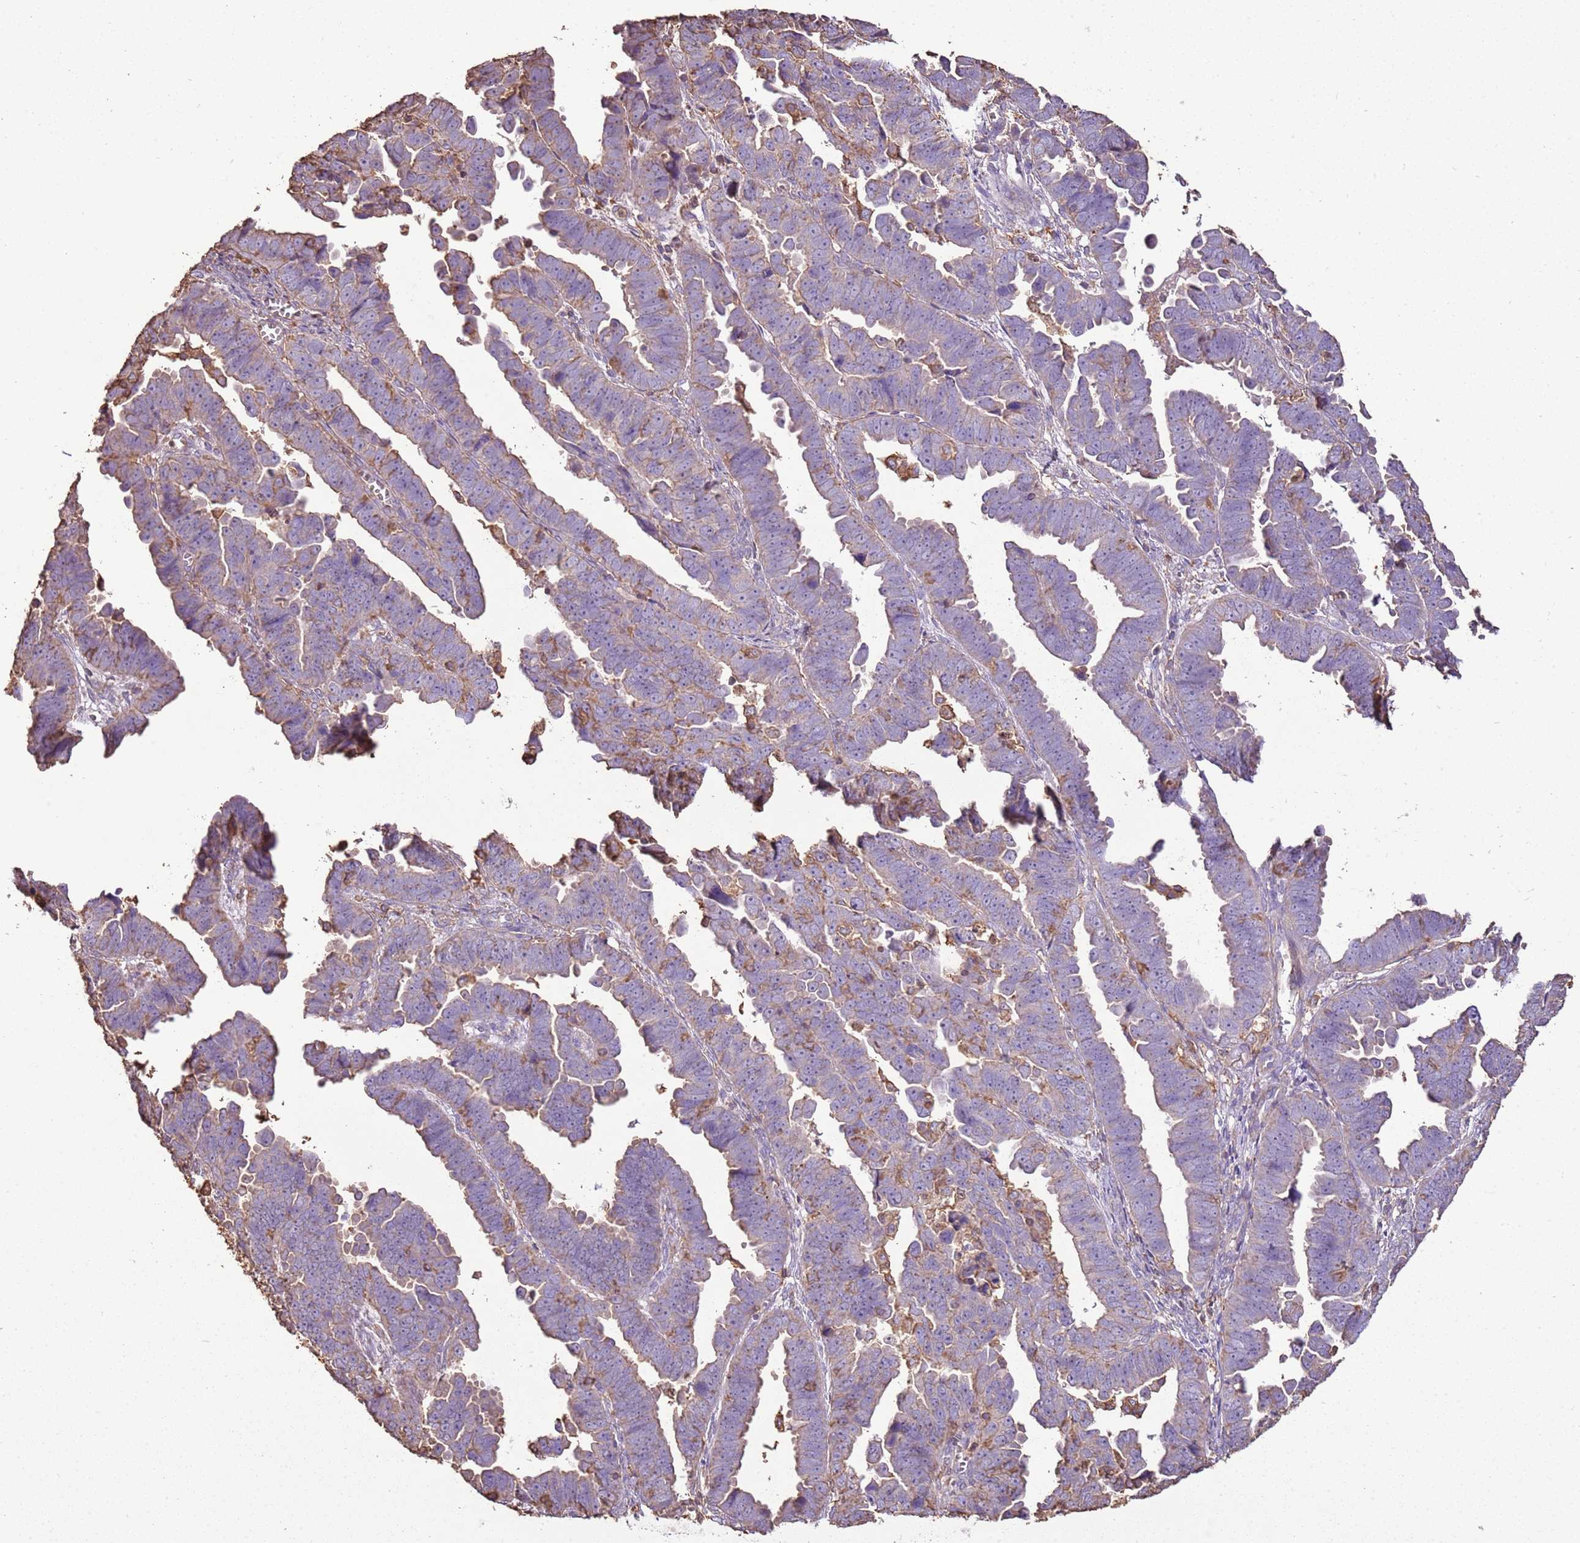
{"staining": {"intensity": "weak", "quantity": "<25%", "location": "cytoplasmic/membranous"}, "tissue": "endometrial cancer", "cell_type": "Tumor cells", "image_type": "cancer", "snomed": [{"axis": "morphology", "description": "Adenocarcinoma, NOS"}, {"axis": "topography", "description": "Endometrium"}], "caption": "IHC of human endometrial cancer (adenocarcinoma) displays no positivity in tumor cells. (Brightfield microscopy of DAB immunohistochemistry (IHC) at high magnification).", "gene": "ARL10", "patient": {"sex": "female", "age": 75}}